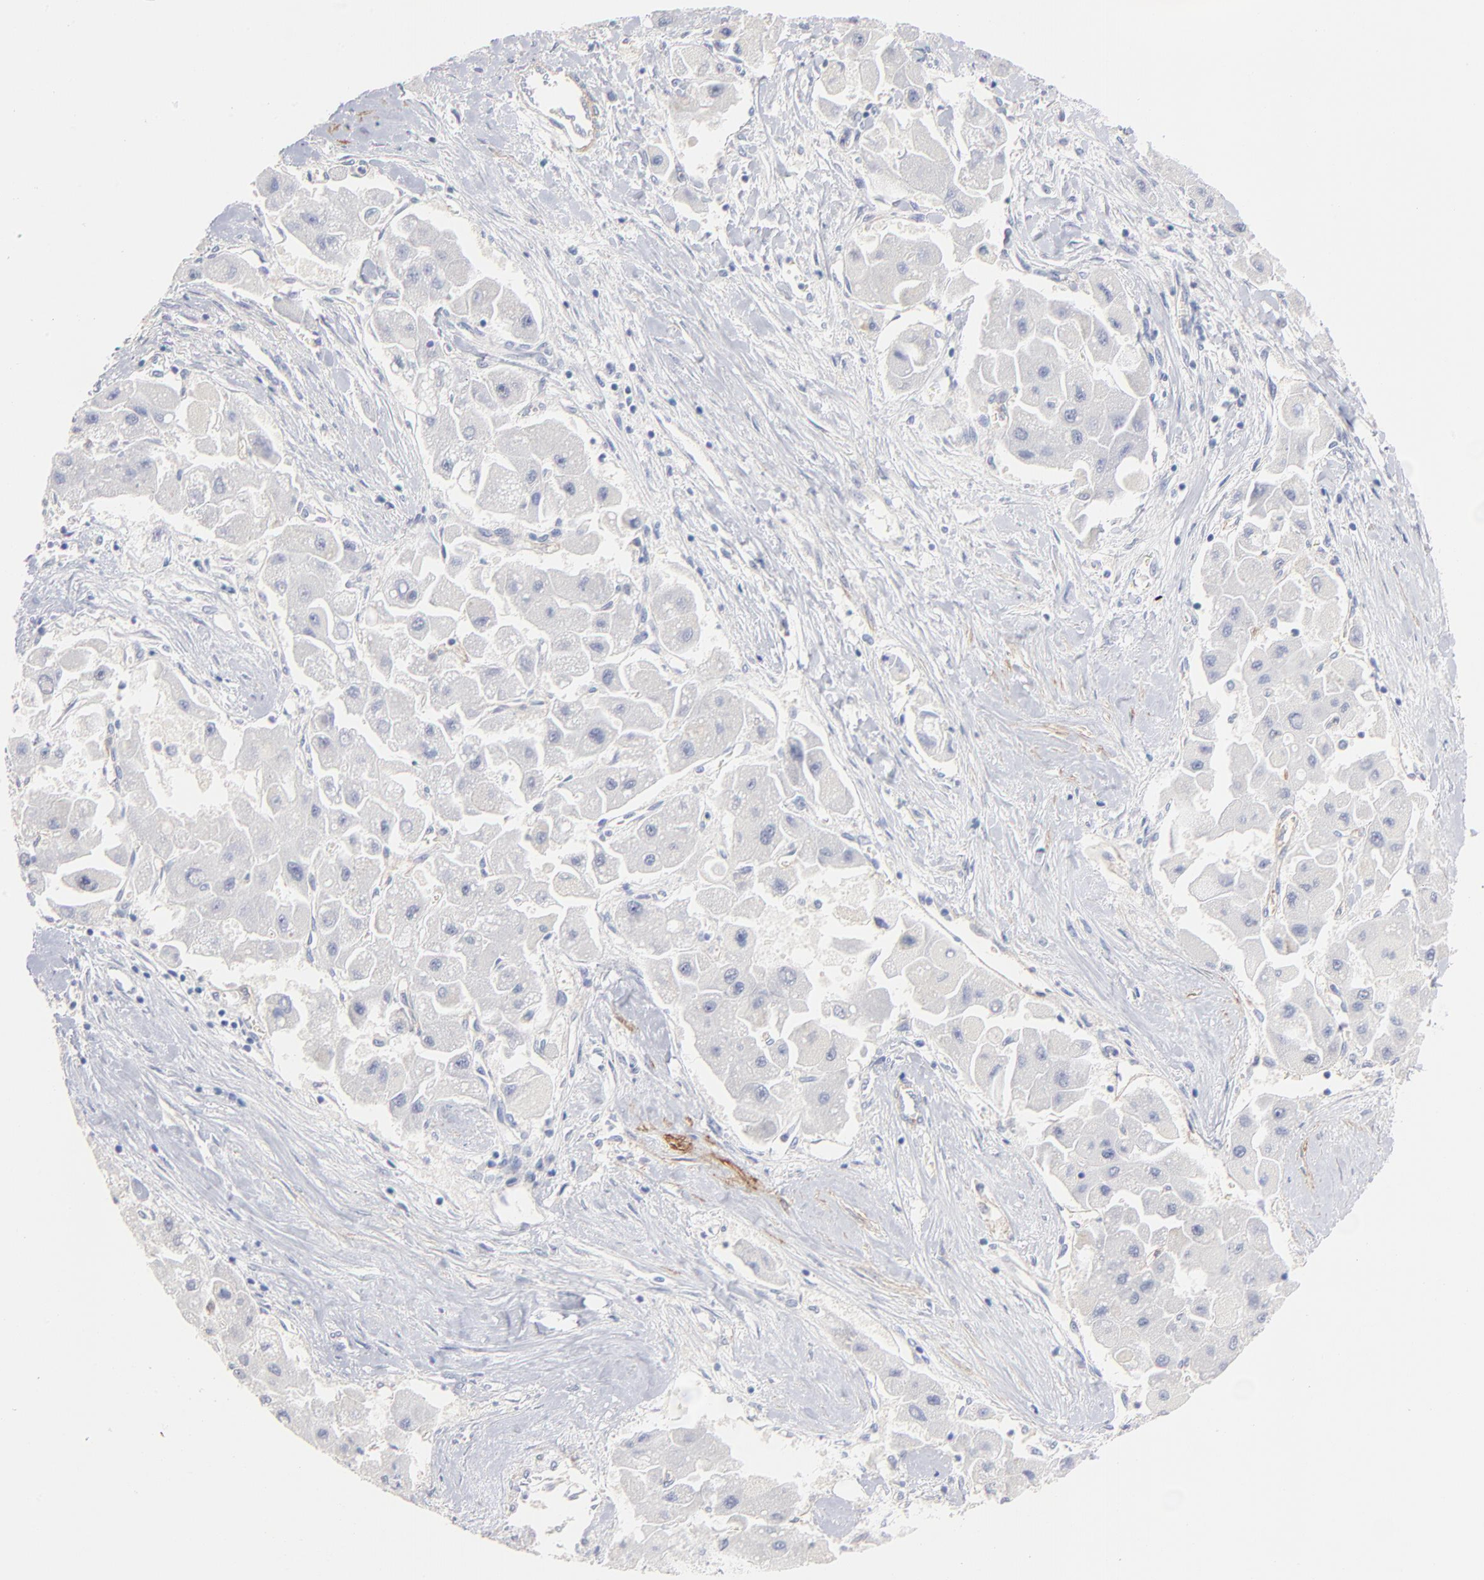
{"staining": {"intensity": "negative", "quantity": "none", "location": "none"}, "tissue": "liver cancer", "cell_type": "Tumor cells", "image_type": "cancer", "snomed": [{"axis": "morphology", "description": "Carcinoma, Hepatocellular, NOS"}, {"axis": "topography", "description": "Liver"}], "caption": "Immunohistochemistry of human hepatocellular carcinoma (liver) shows no positivity in tumor cells.", "gene": "ITGA8", "patient": {"sex": "male", "age": 24}}